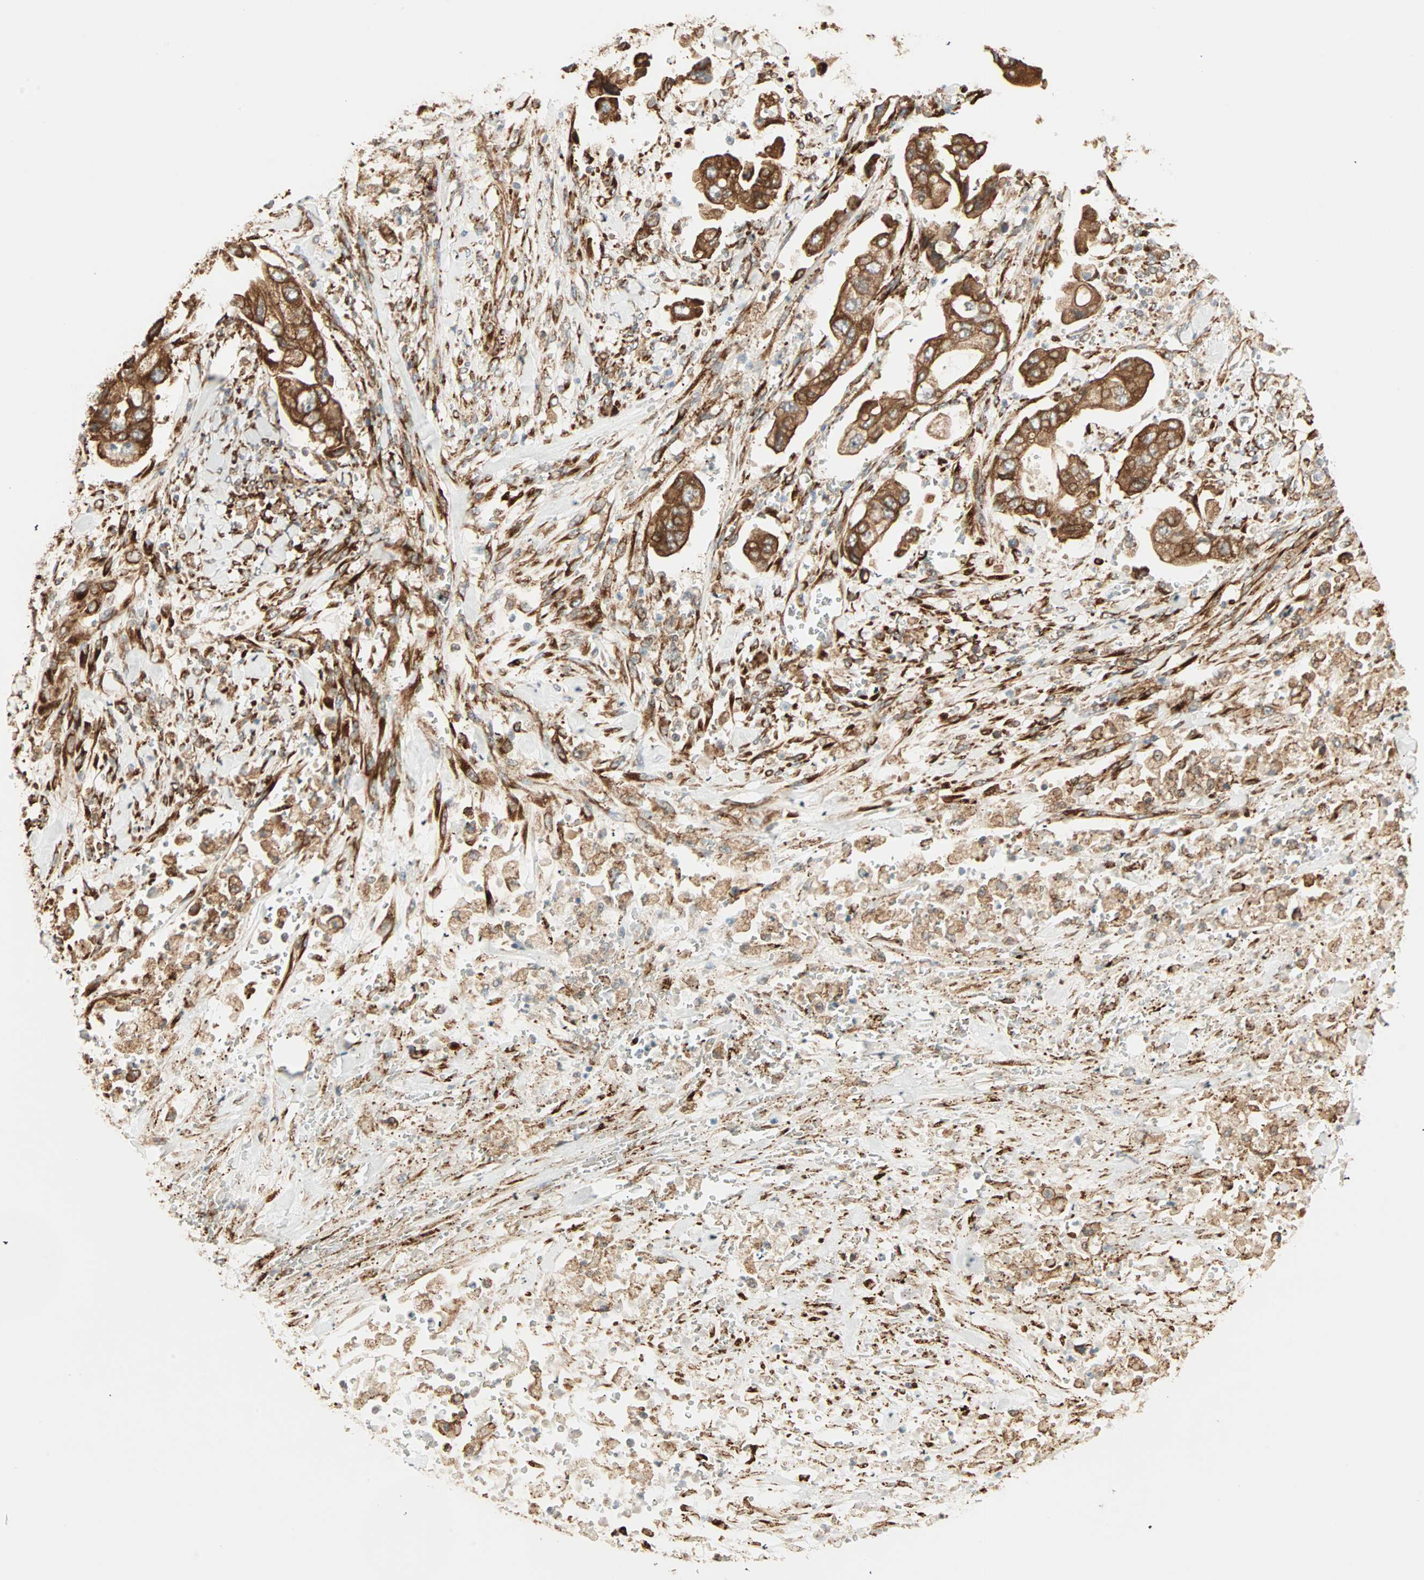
{"staining": {"intensity": "strong", "quantity": ">75%", "location": "cytoplasmic/membranous"}, "tissue": "stomach cancer", "cell_type": "Tumor cells", "image_type": "cancer", "snomed": [{"axis": "morphology", "description": "Adenocarcinoma, NOS"}, {"axis": "topography", "description": "Stomach"}], "caption": "Stomach adenocarcinoma stained with DAB (3,3'-diaminobenzidine) immunohistochemistry (IHC) shows high levels of strong cytoplasmic/membranous expression in approximately >75% of tumor cells.", "gene": "P4HA1", "patient": {"sex": "male", "age": 62}}